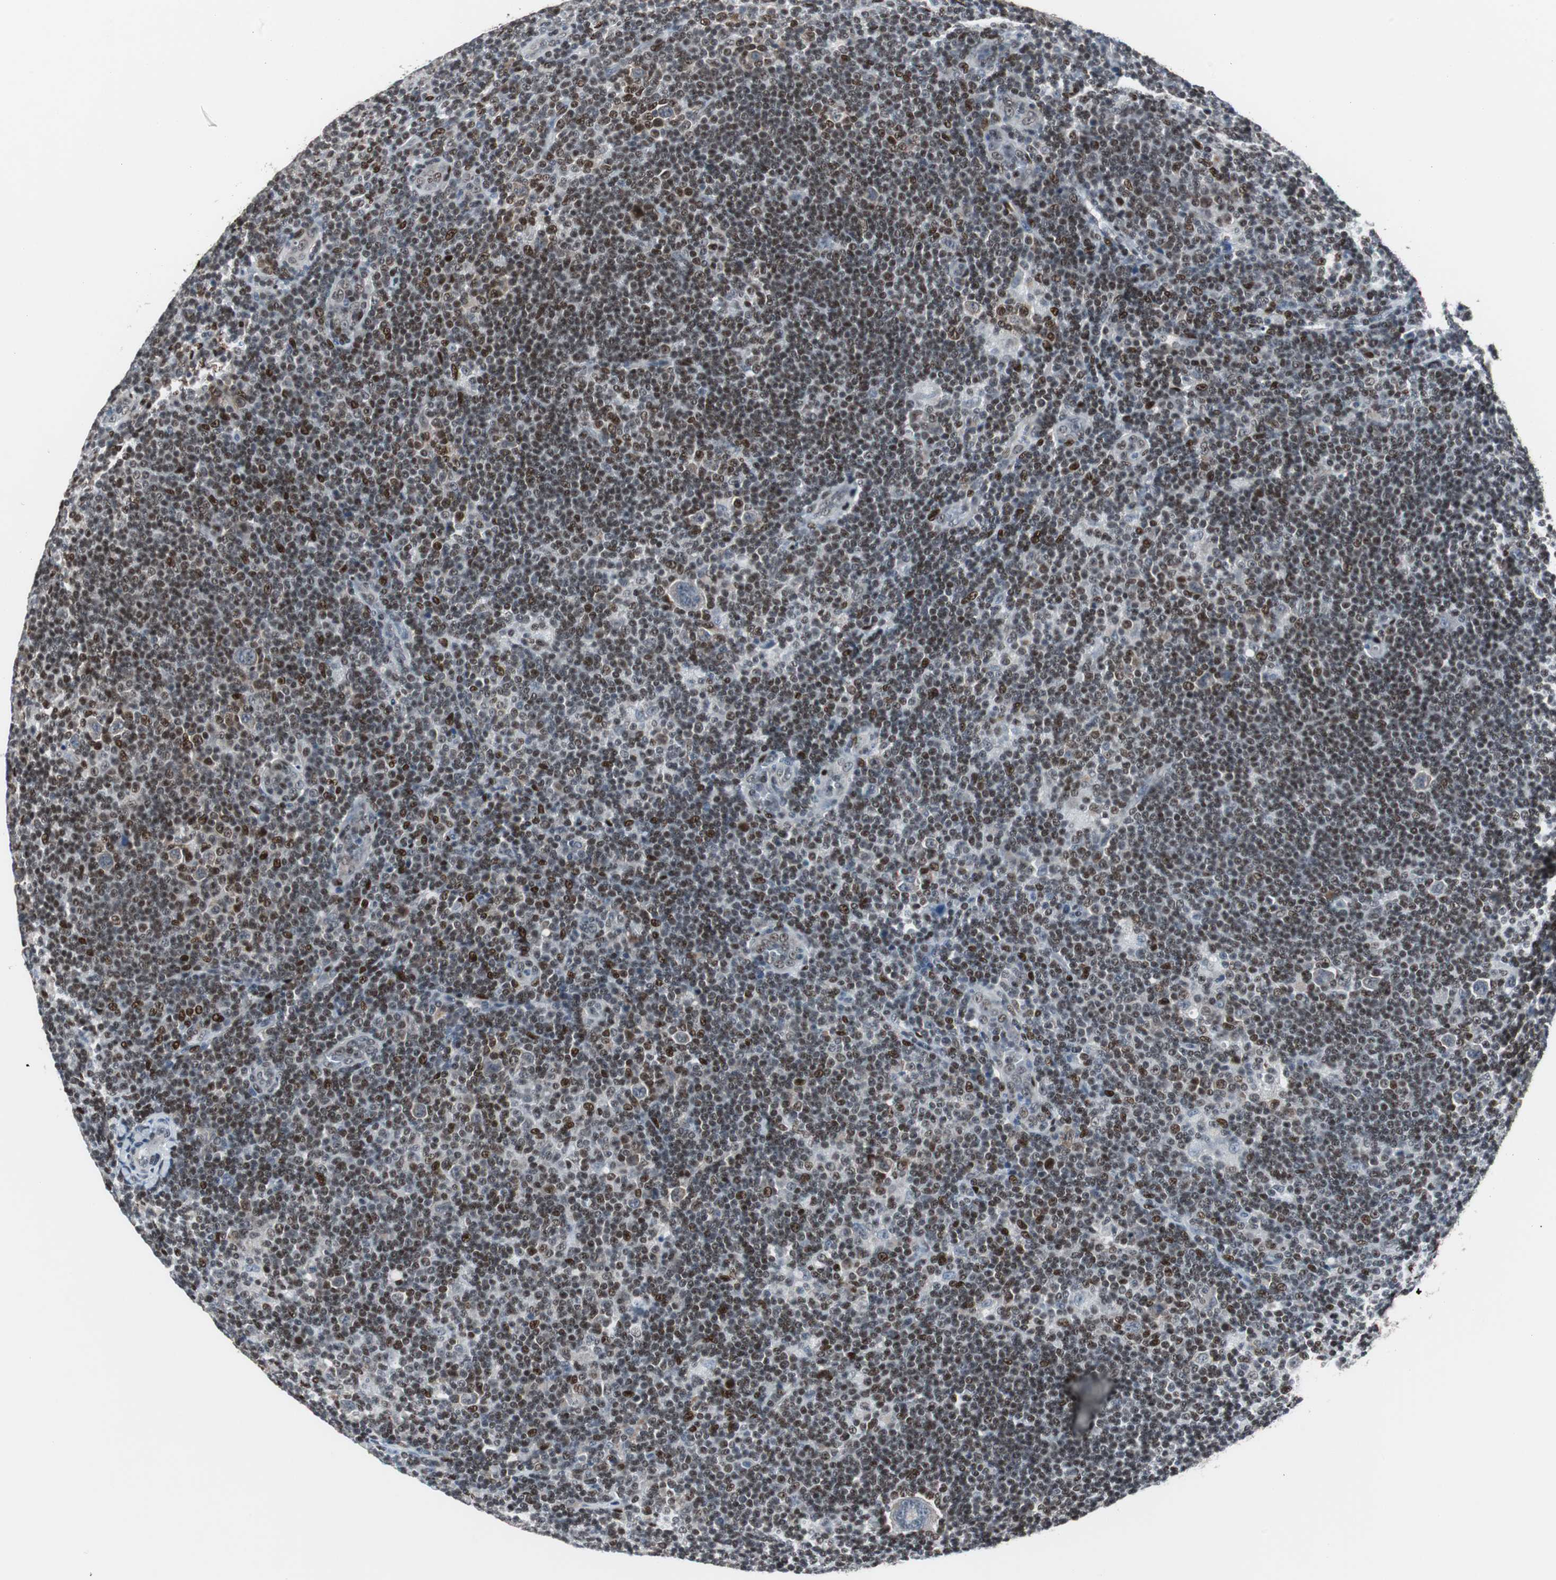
{"staining": {"intensity": "weak", "quantity": ">75%", "location": "cytoplasmic/membranous"}, "tissue": "lymphoma", "cell_type": "Tumor cells", "image_type": "cancer", "snomed": [{"axis": "morphology", "description": "Hodgkin's disease, NOS"}, {"axis": "topography", "description": "Lymph node"}], "caption": "Immunohistochemistry (IHC) image of neoplastic tissue: human lymphoma stained using immunohistochemistry (IHC) demonstrates low levels of weak protein expression localized specifically in the cytoplasmic/membranous of tumor cells, appearing as a cytoplasmic/membranous brown color.", "gene": "ZHX2", "patient": {"sex": "female", "age": 57}}